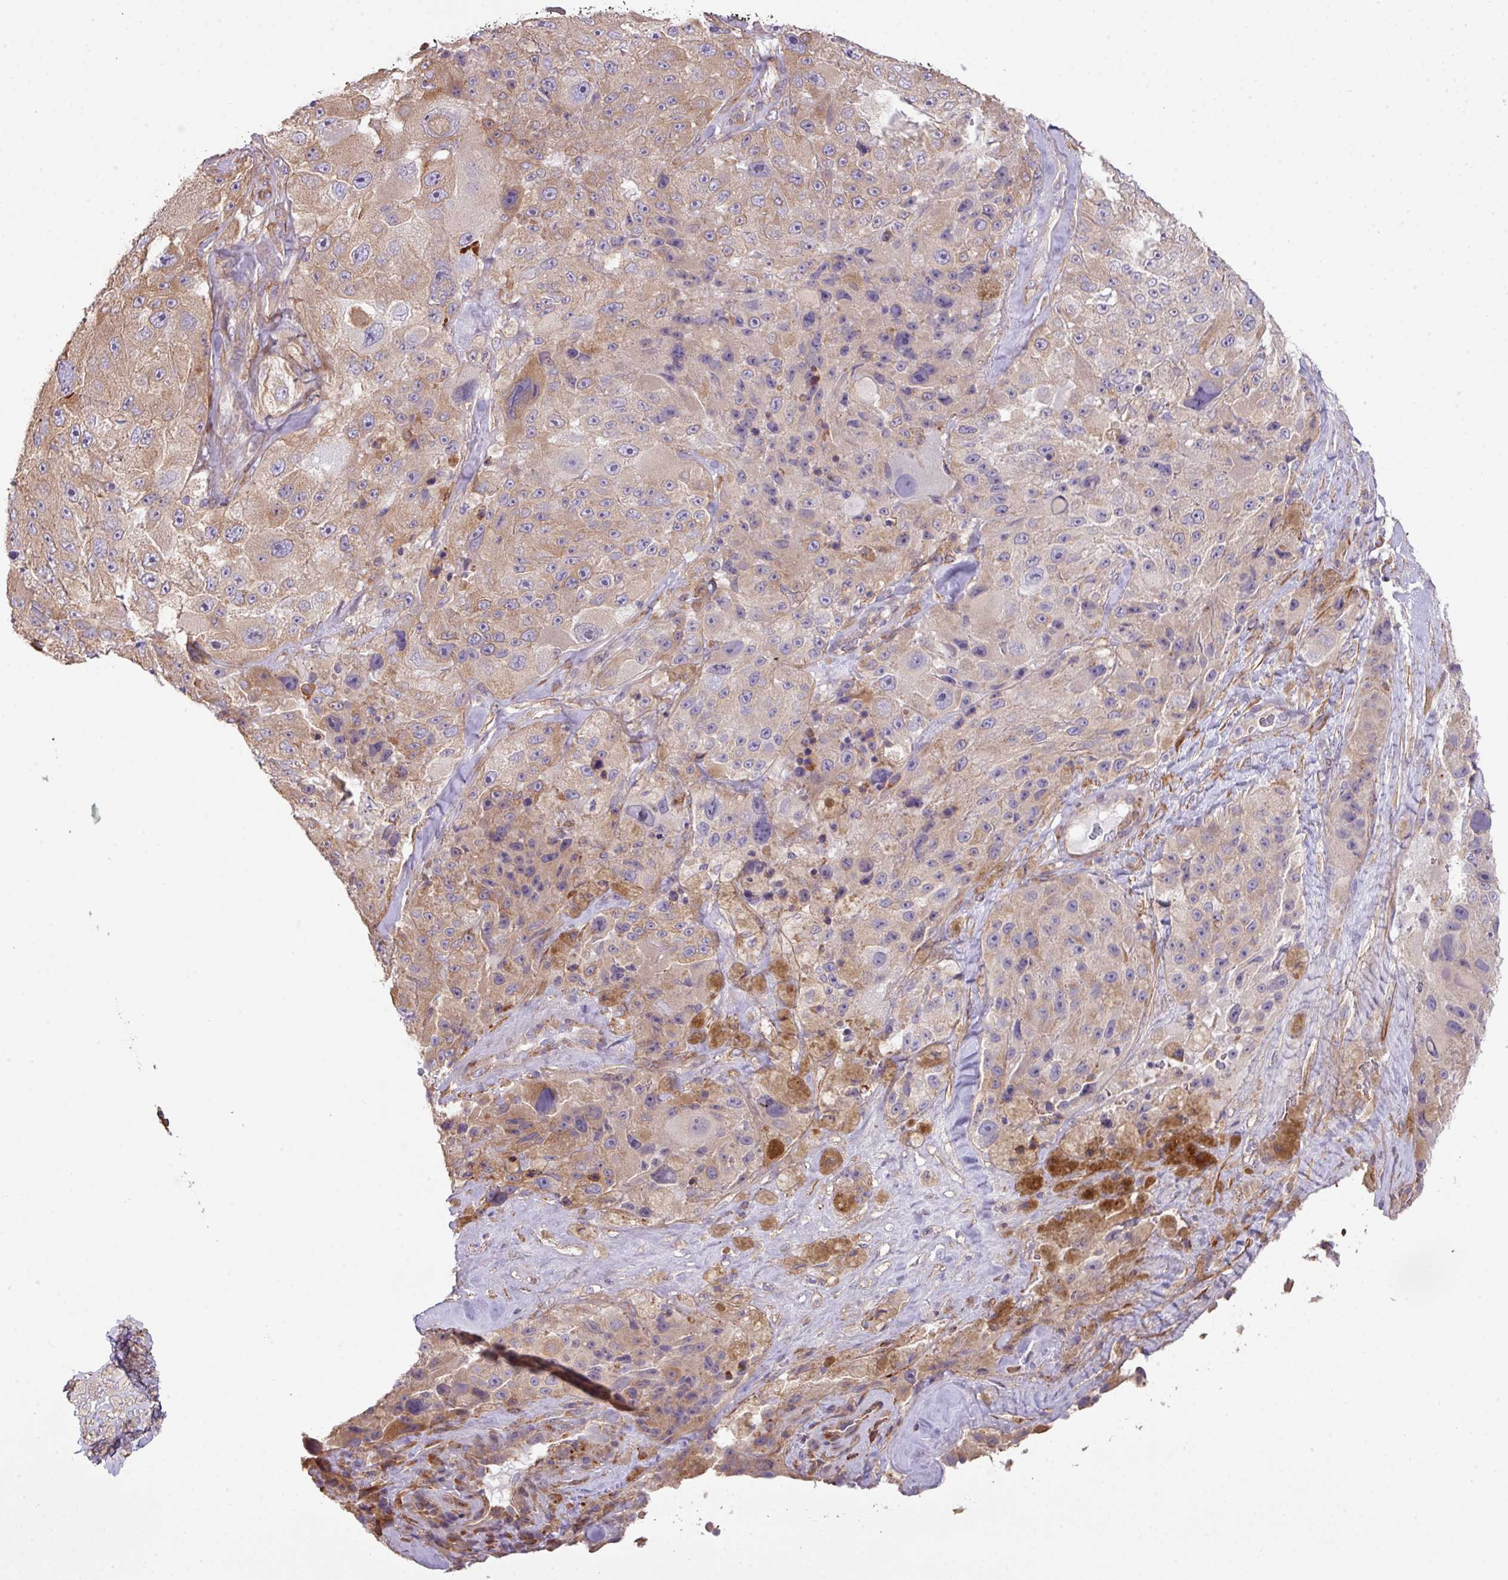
{"staining": {"intensity": "weak", "quantity": "25%-75%", "location": "cytoplasmic/membranous"}, "tissue": "melanoma", "cell_type": "Tumor cells", "image_type": "cancer", "snomed": [{"axis": "morphology", "description": "Malignant melanoma, Metastatic site"}, {"axis": "topography", "description": "Lymph node"}], "caption": "Weak cytoplasmic/membranous protein positivity is appreciated in approximately 25%-75% of tumor cells in malignant melanoma (metastatic site). (DAB (3,3'-diaminobenzidine) IHC with brightfield microscopy, high magnification).", "gene": "LRRC41", "patient": {"sex": "male", "age": 62}}